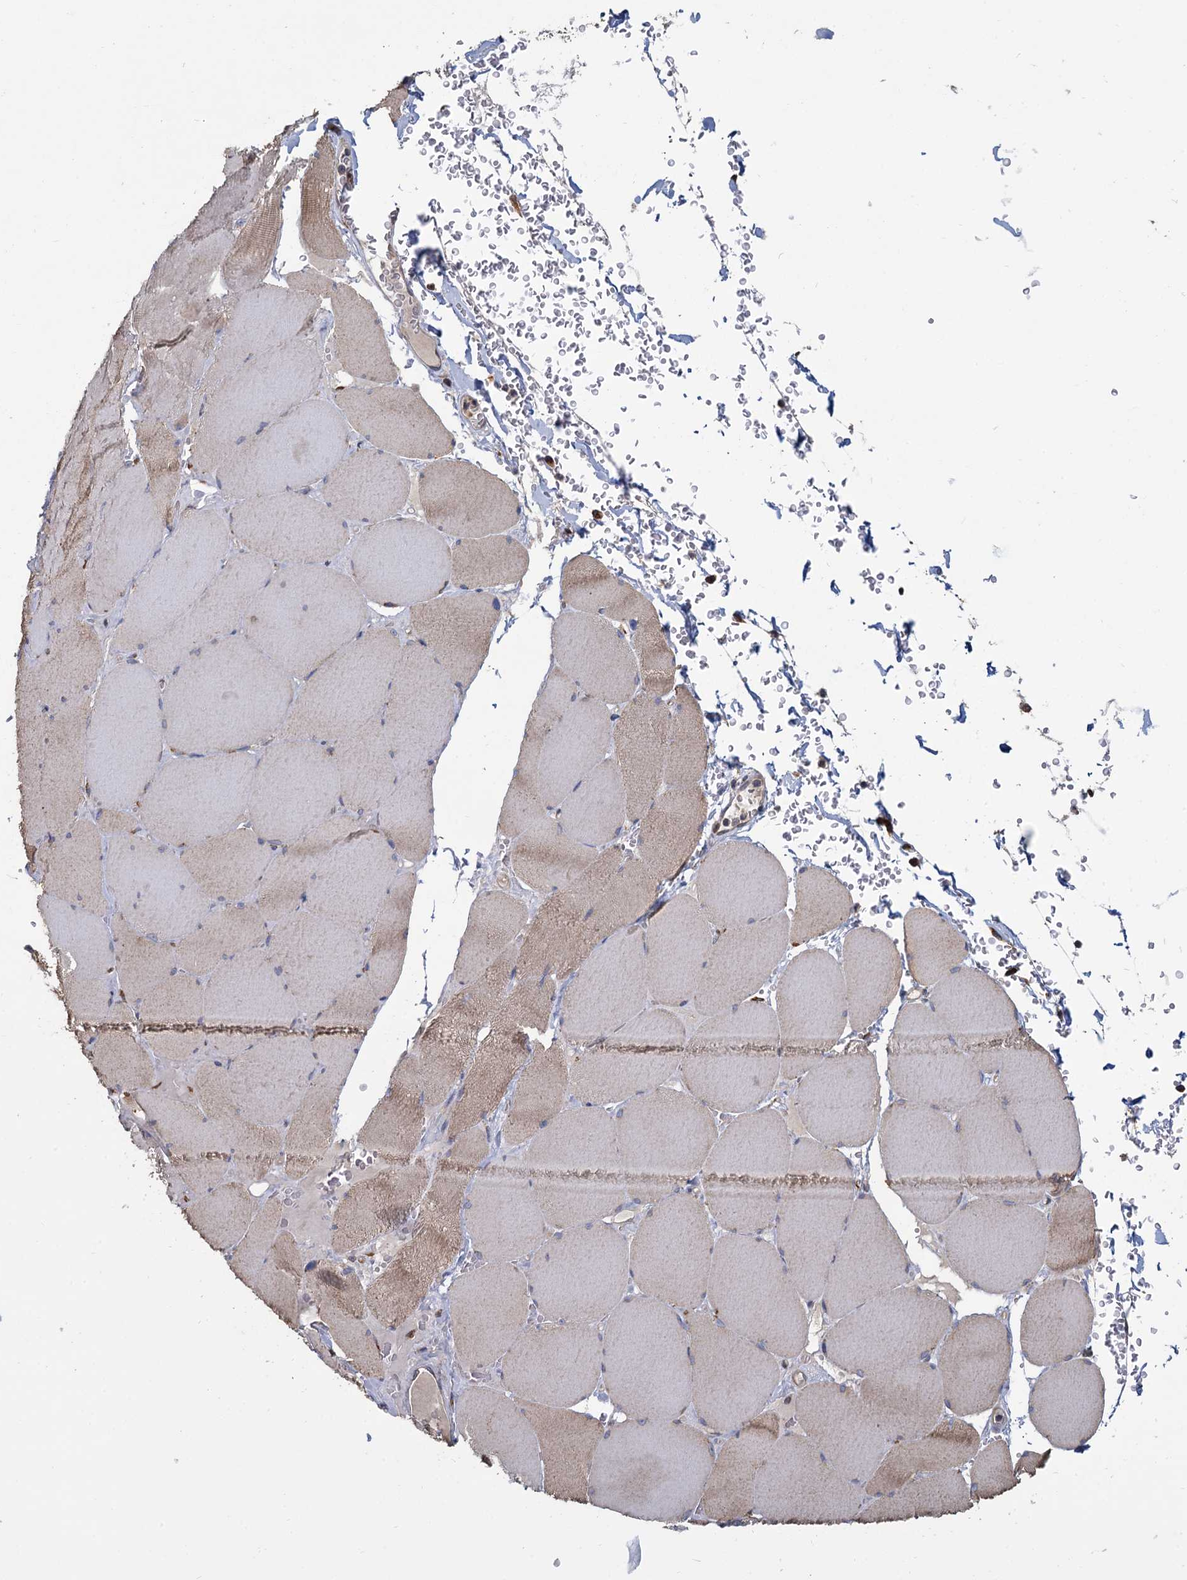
{"staining": {"intensity": "weak", "quantity": ">75%", "location": "cytoplasmic/membranous"}, "tissue": "skeletal muscle", "cell_type": "Myocytes", "image_type": "normal", "snomed": [{"axis": "morphology", "description": "Normal tissue, NOS"}, {"axis": "topography", "description": "Skeletal muscle"}, {"axis": "topography", "description": "Head-Neck"}], "caption": "Immunohistochemical staining of unremarkable human skeletal muscle exhibits weak cytoplasmic/membranous protein positivity in approximately >75% of myocytes. The protein of interest is stained brown, and the nuclei are stained in blue (DAB IHC with brightfield microscopy, high magnification).", "gene": "LRRC51", "patient": {"sex": "male", "age": 66}}